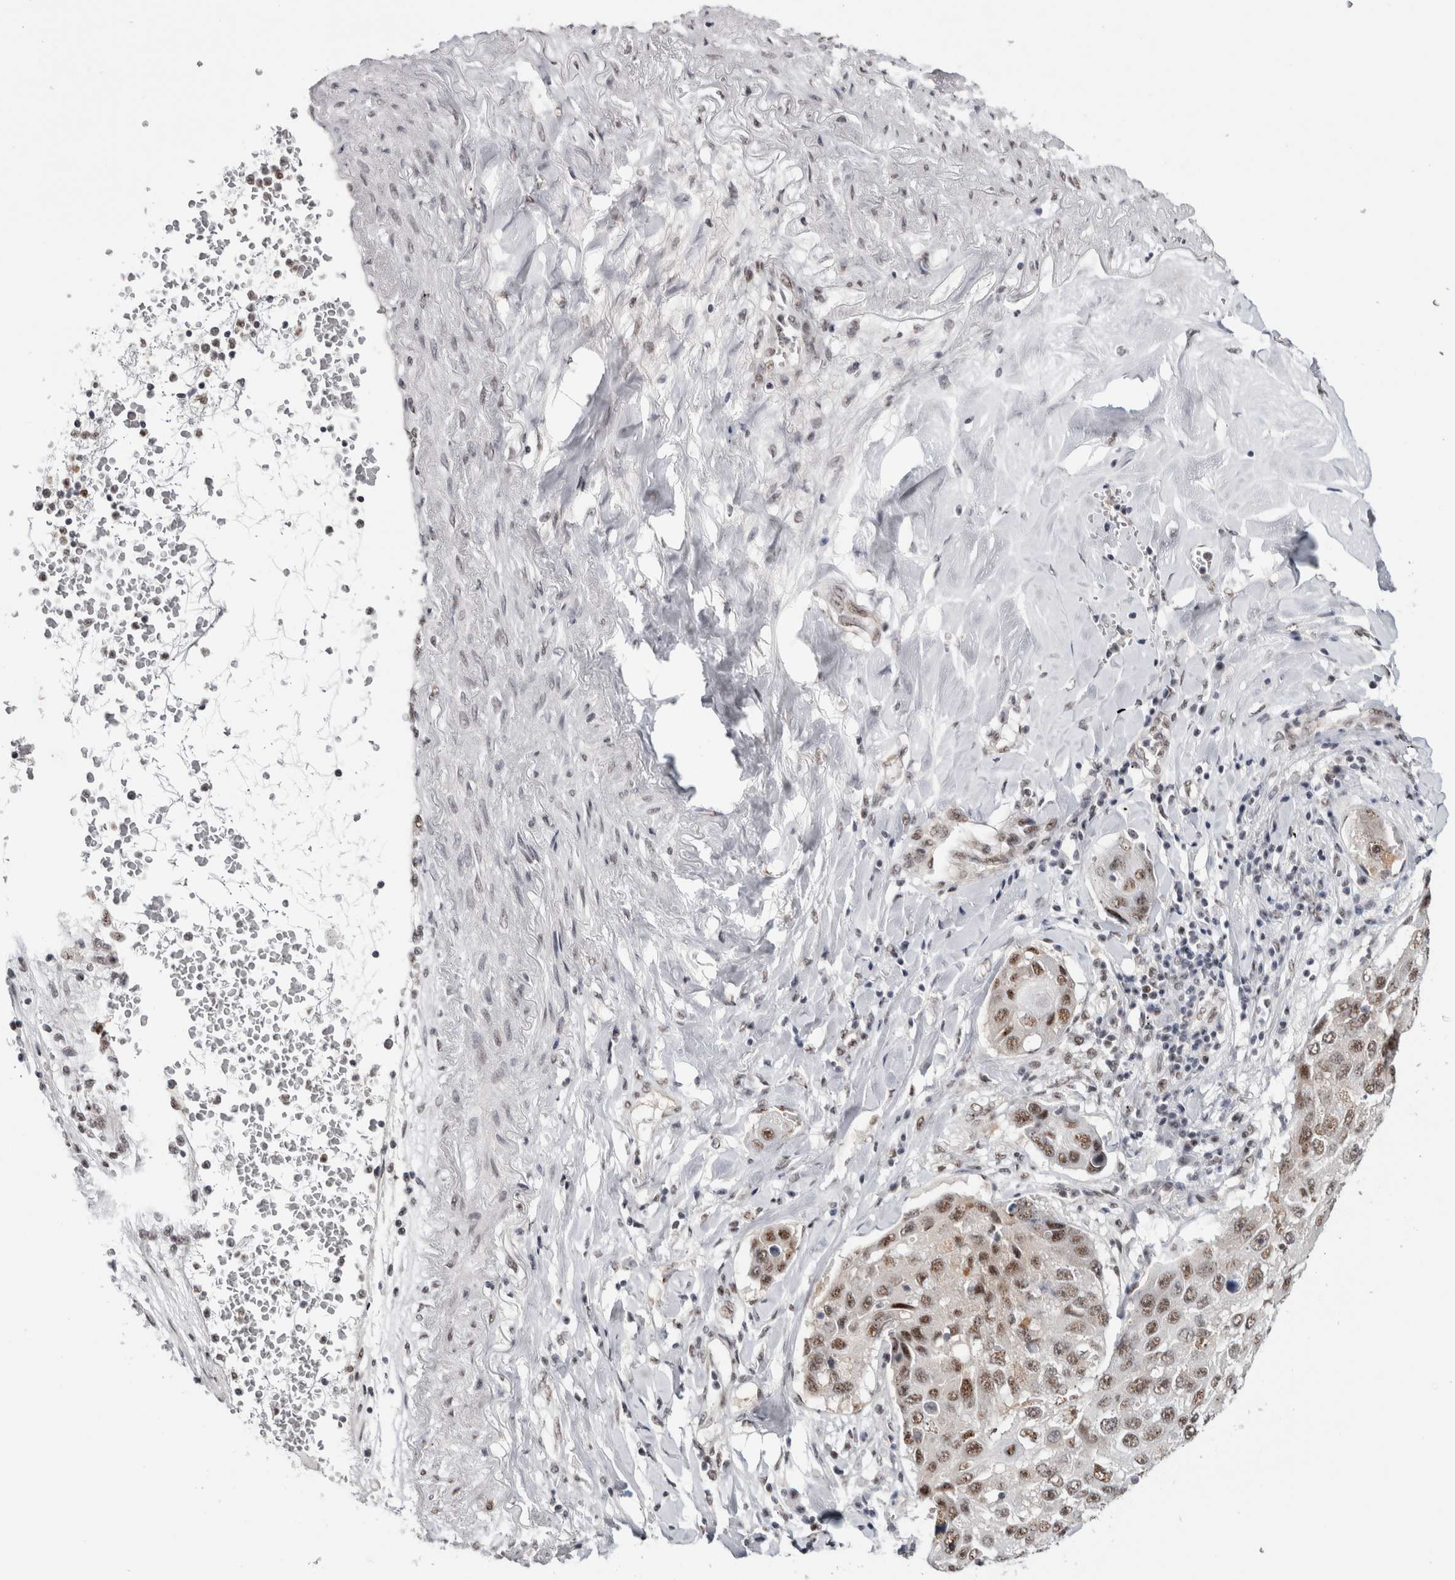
{"staining": {"intensity": "moderate", "quantity": ">75%", "location": "nuclear"}, "tissue": "lung cancer", "cell_type": "Tumor cells", "image_type": "cancer", "snomed": [{"axis": "morphology", "description": "Squamous cell carcinoma, NOS"}, {"axis": "topography", "description": "Lung"}], "caption": "Squamous cell carcinoma (lung) stained for a protein reveals moderate nuclear positivity in tumor cells.", "gene": "MKNK1", "patient": {"sex": "male", "age": 61}}